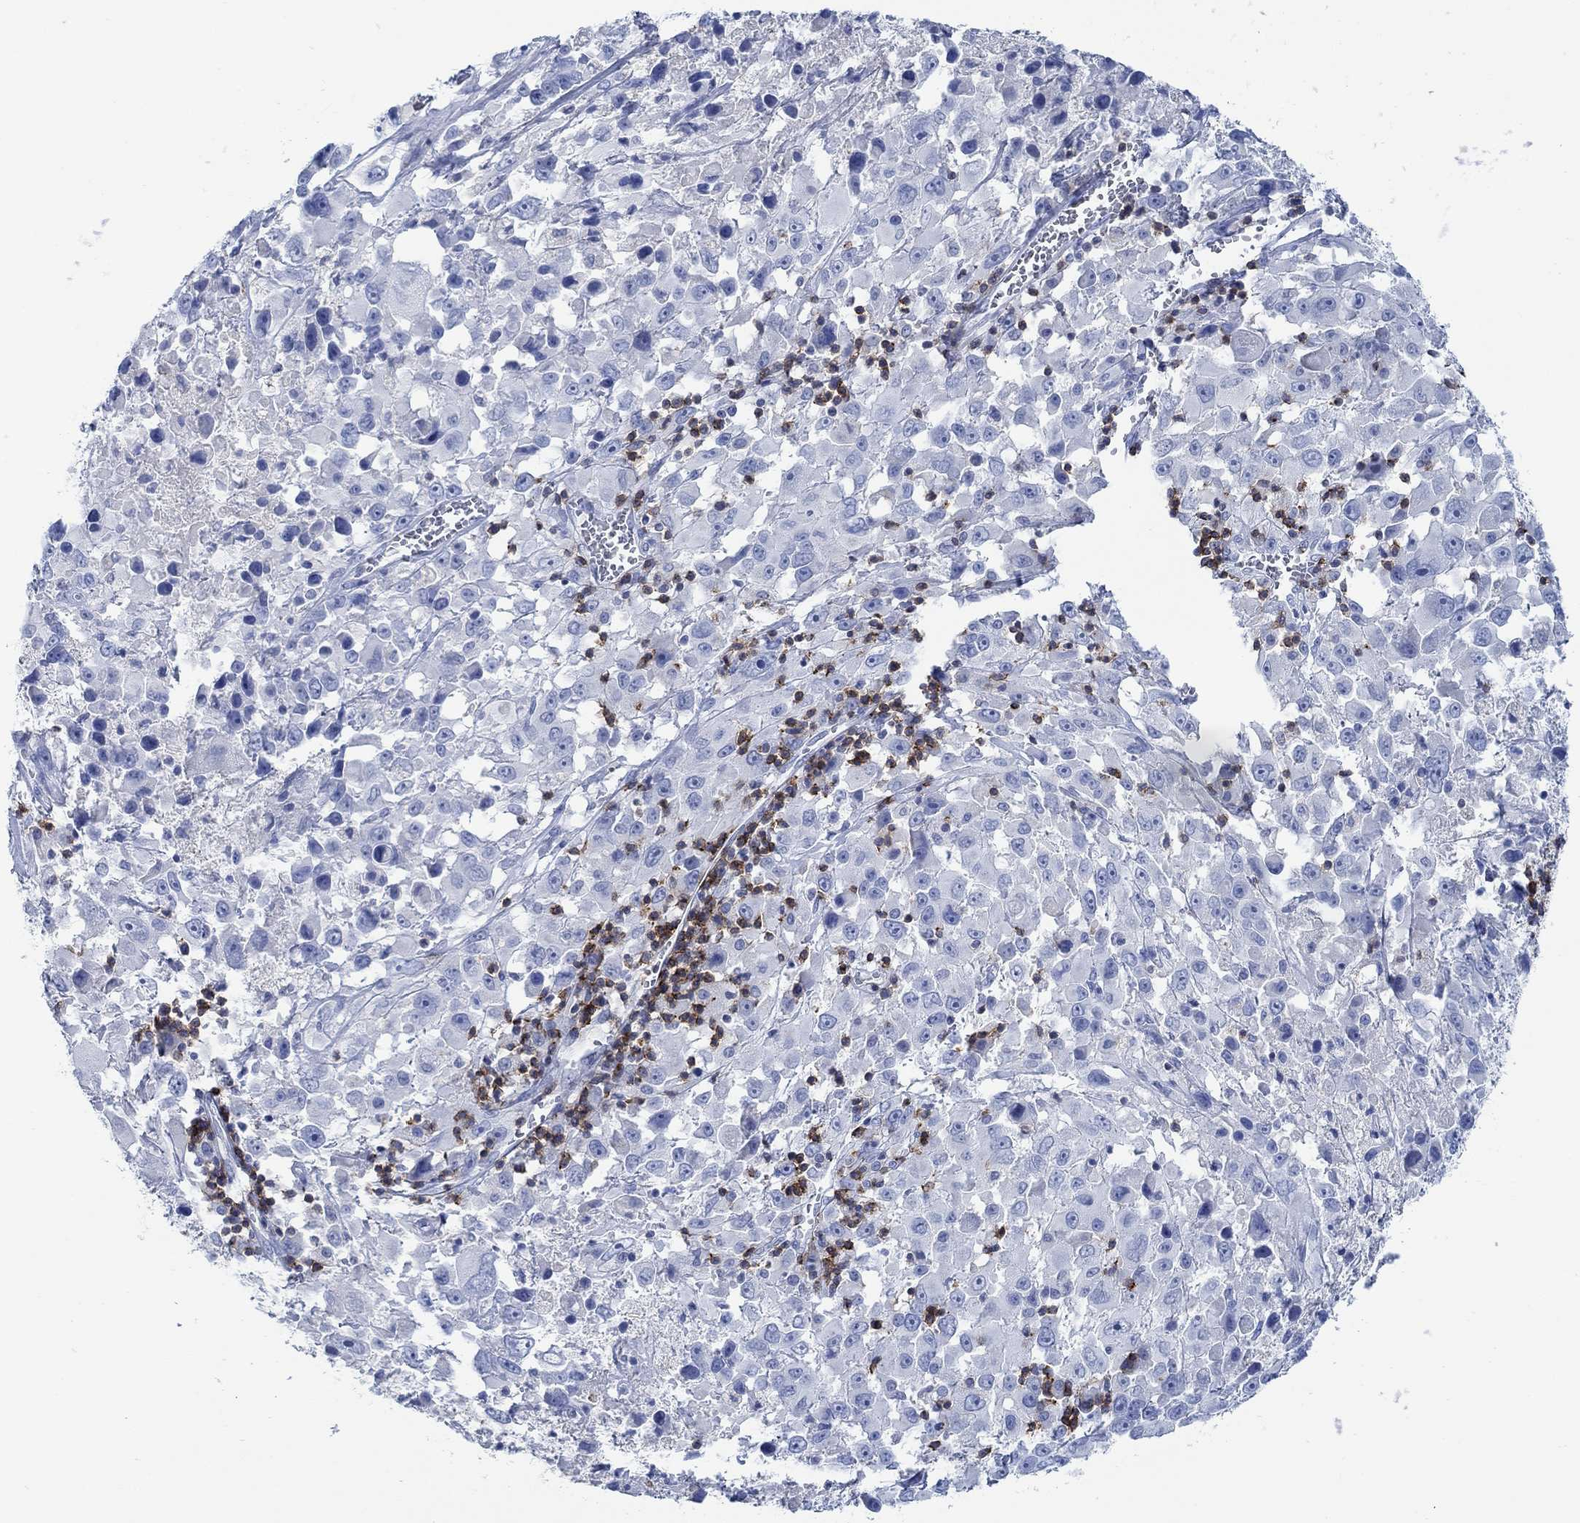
{"staining": {"intensity": "negative", "quantity": "none", "location": "none"}, "tissue": "melanoma", "cell_type": "Tumor cells", "image_type": "cancer", "snomed": [{"axis": "morphology", "description": "Malignant melanoma, Metastatic site"}, {"axis": "topography", "description": "Lymph node"}], "caption": "Immunohistochemistry photomicrograph of neoplastic tissue: malignant melanoma (metastatic site) stained with DAB (3,3'-diaminobenzidine) demonstrates no significant protein staining in tumor cells.", "gene": "PPP1R17", "patient": {"sex": "male", "age": 50}}